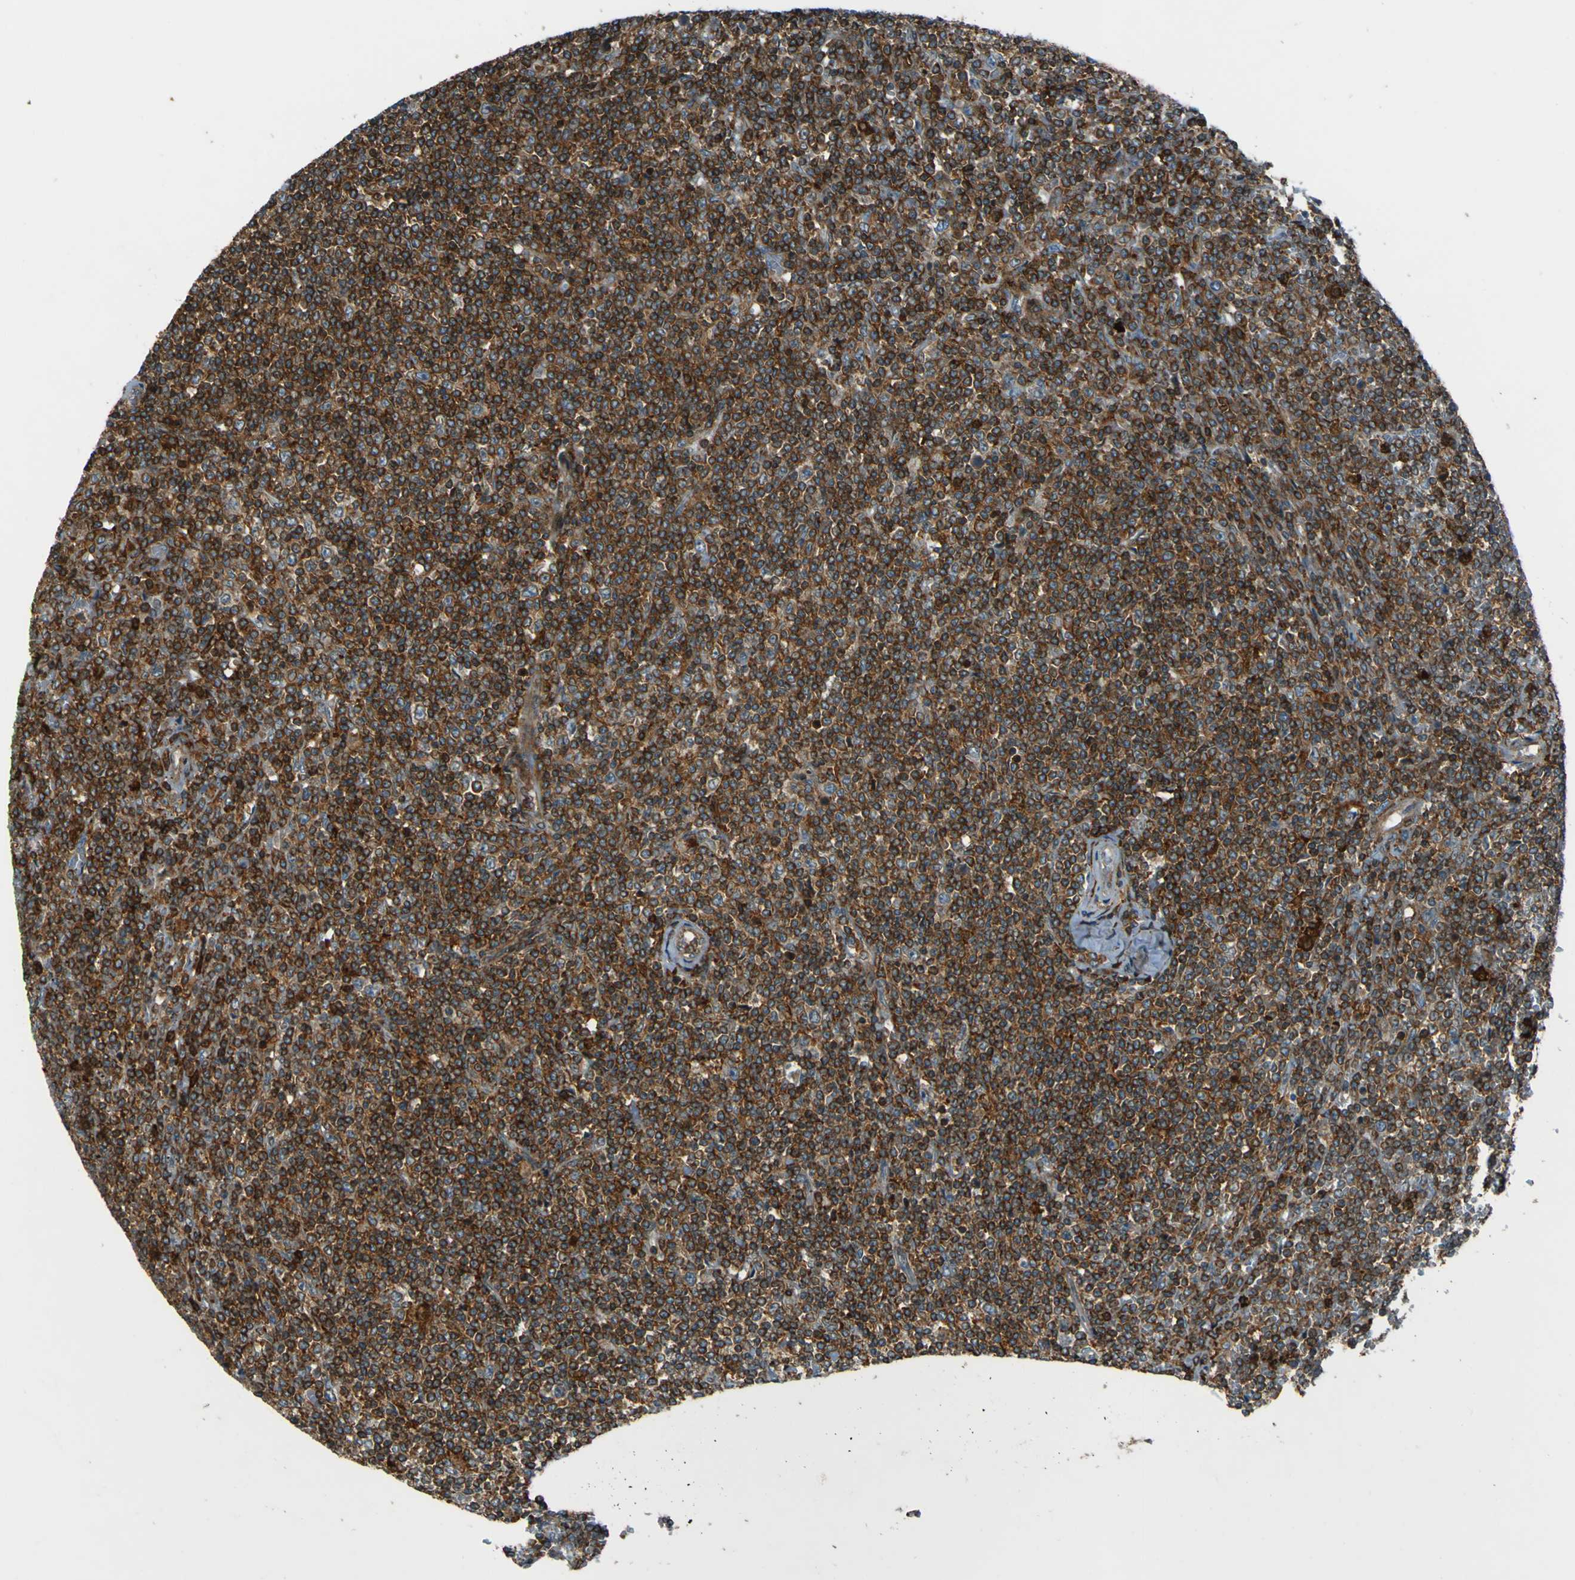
{"staining": {"intensity": "strong", "quantity": ">75%", "location": "cytoplasmic/membranous"}, "tissue": "lymphoma", "cell_type": "Tumor cells", "image_type": "cancer", "snomed": [{"axis": "morphology", "description": "Malignant lymphoma, non-Hodgkin's type, Low grade"}, {"axis": "topography", "description": "Spleen"}], "caption": "IHC micrograph of lymphoma stained for a protein (brown), which exhibits high levels of strong cytoplasmic/membranous positivity in about >75% of tumor cells.", "gene": "PCDHB5", "patient": {"sex": "female", "age": 19}}